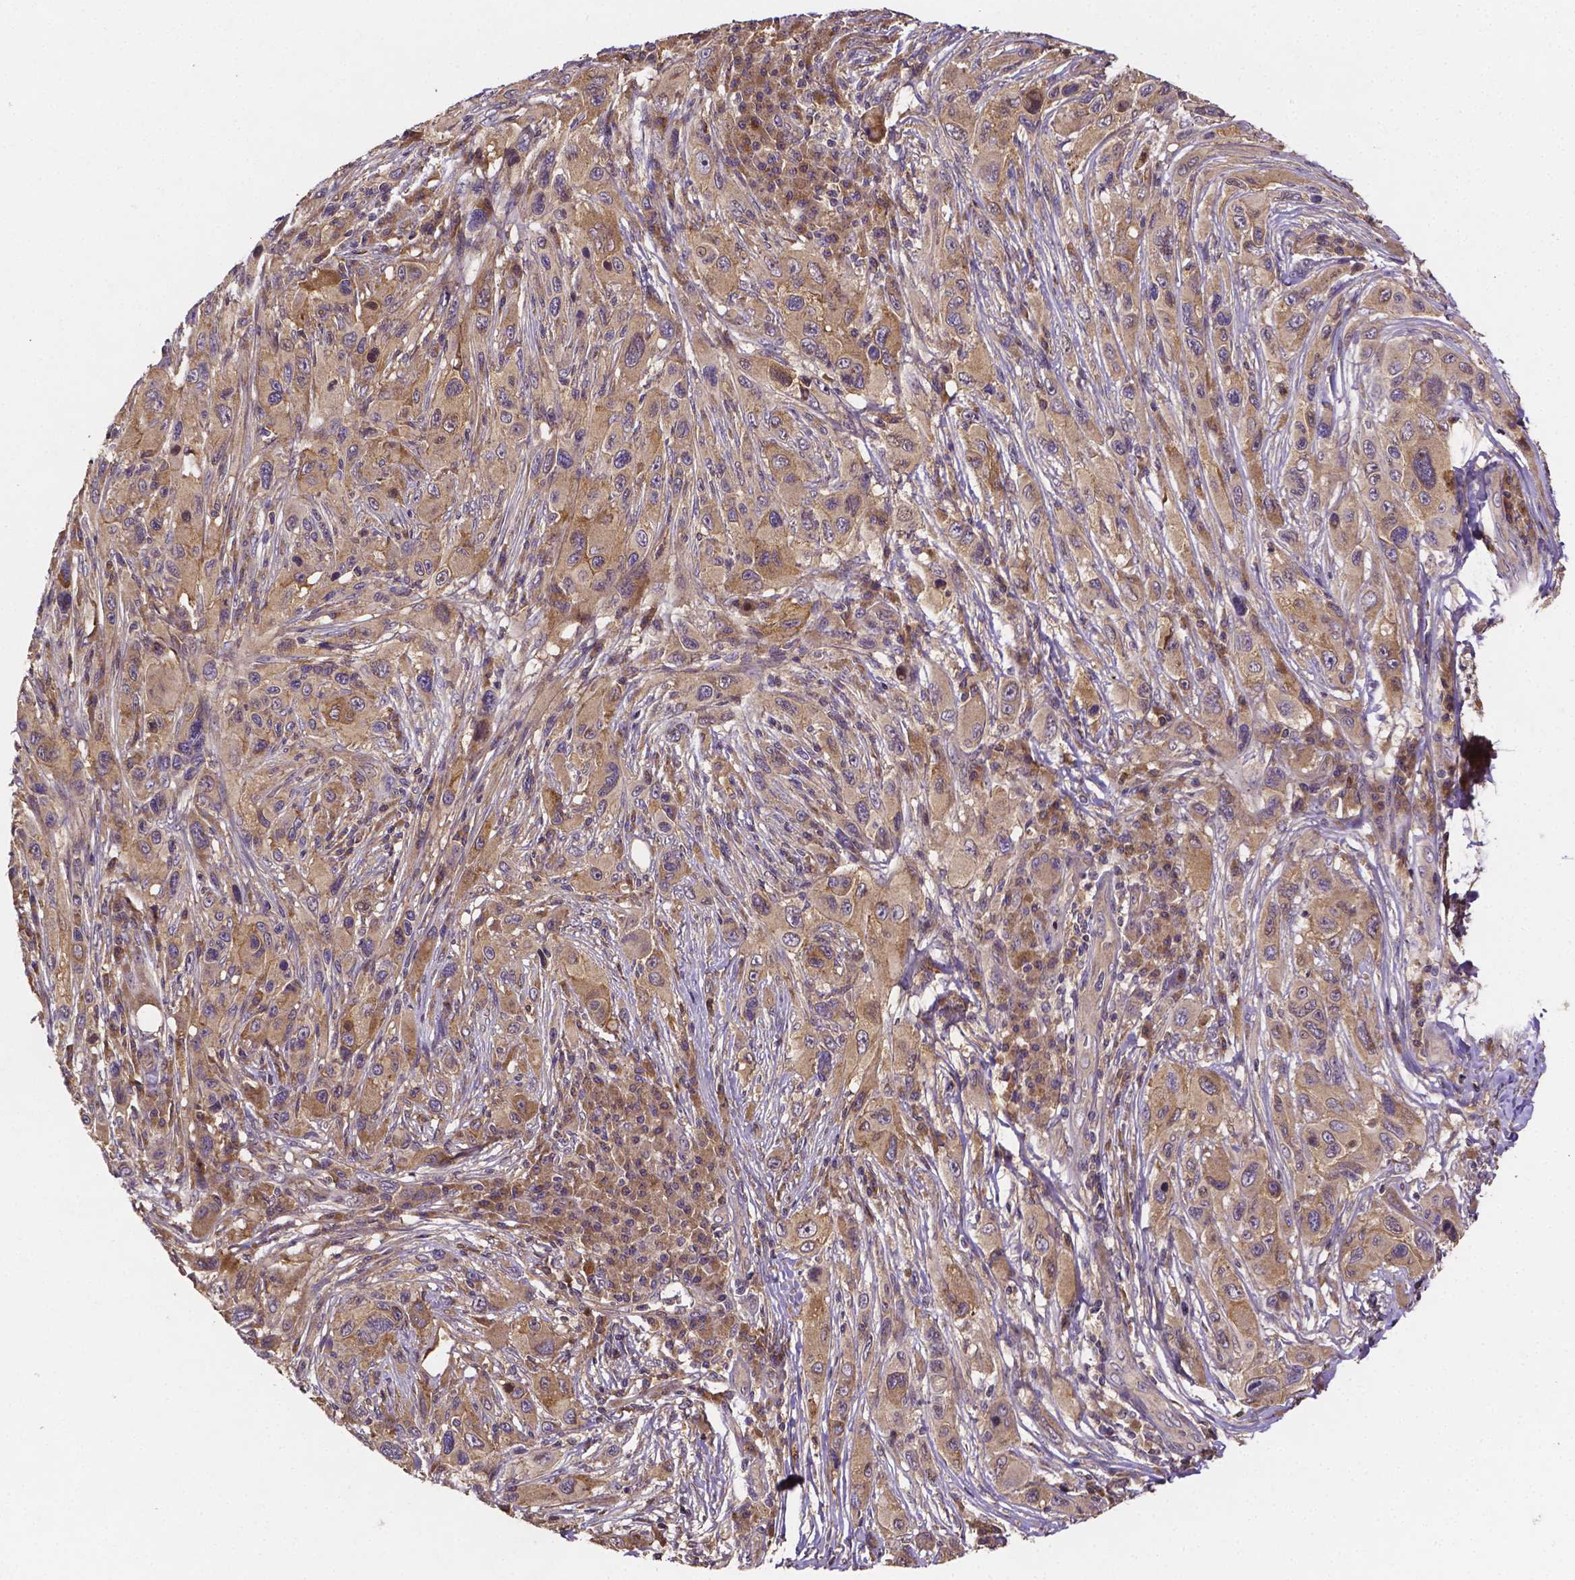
{"staining": {"intensity": "weak", "quantity": ">75%", "location": "cytoplasmic/membranous"}, "tissue": "melanoma", "cell_type": "Tumor cells", "image_type": "cancer", "snomed": [{"axis": "morphology", "description": "Malignant melanoma, NOS"}, {"axis": "topography", "description": "Skin"}], "caption": "Tumor cells reveal low levels of weak cytoplasmic/membranous expression in about >75% of cells in human malignant melanoma.", "gene": "RNF123", "patient": {"sex": "male", "age": 53}}